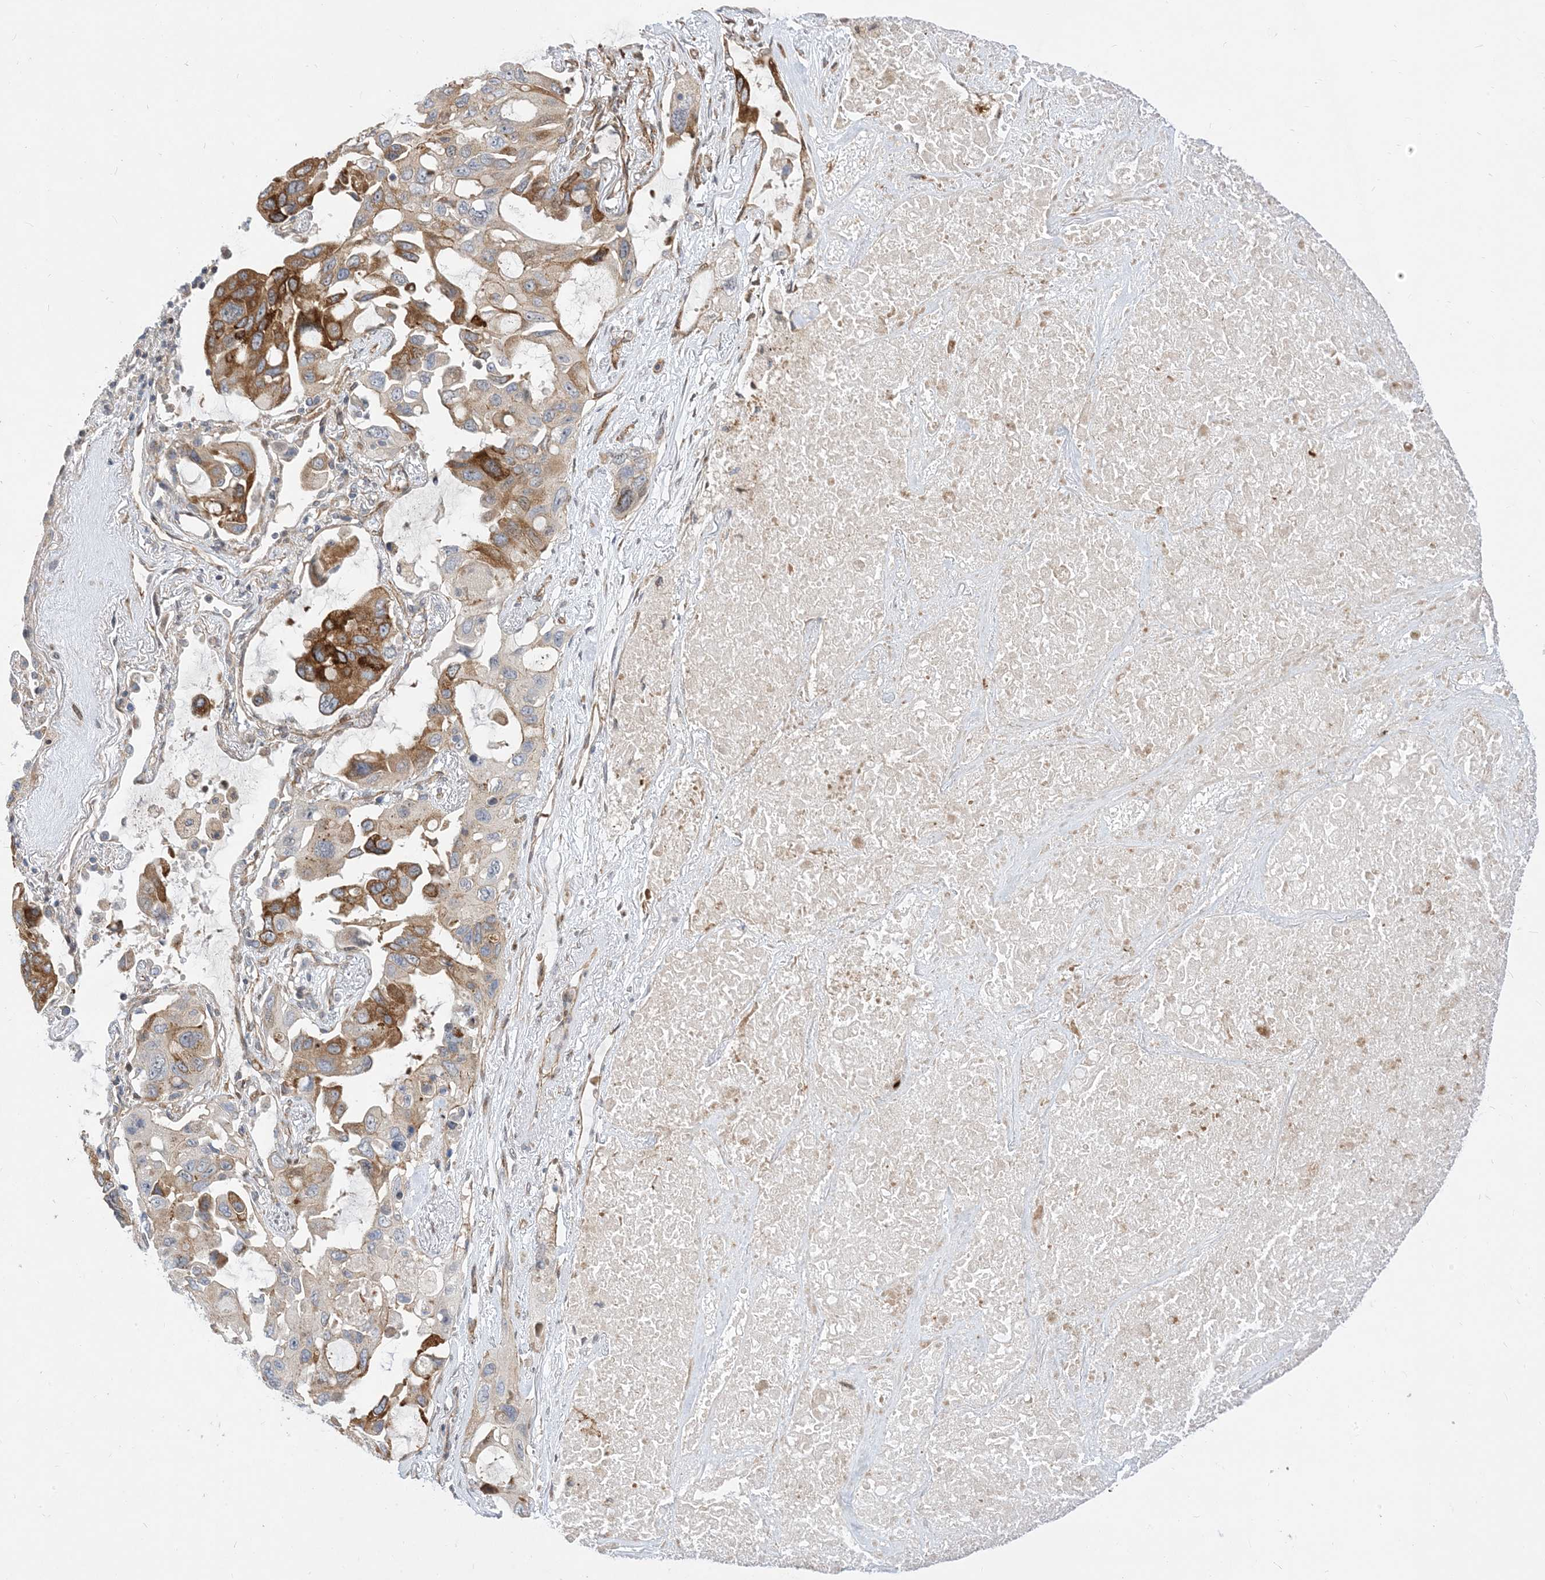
{"staining": {"intensity": "moderate", "quantity": ">75%", "location": "cytoplasmic/membranous"}, "tissue": "lung cancer", "cell_type": "Tumor cells", "image_type": "cancer", "snomed": [{"axis": "morphology", "description": "Squamous cell carcinoma, NOS"}, {"axis": "topography", "description": "Lung"}], "caption": "Moderate cytoplasmic/membranous positivity for a protein is present in approximately >75% of tumor cells of lung cancer using immunohistochemistry (IHC).", "gene": "TYSND1", "patient": {"sex": "female", "age": 73}}